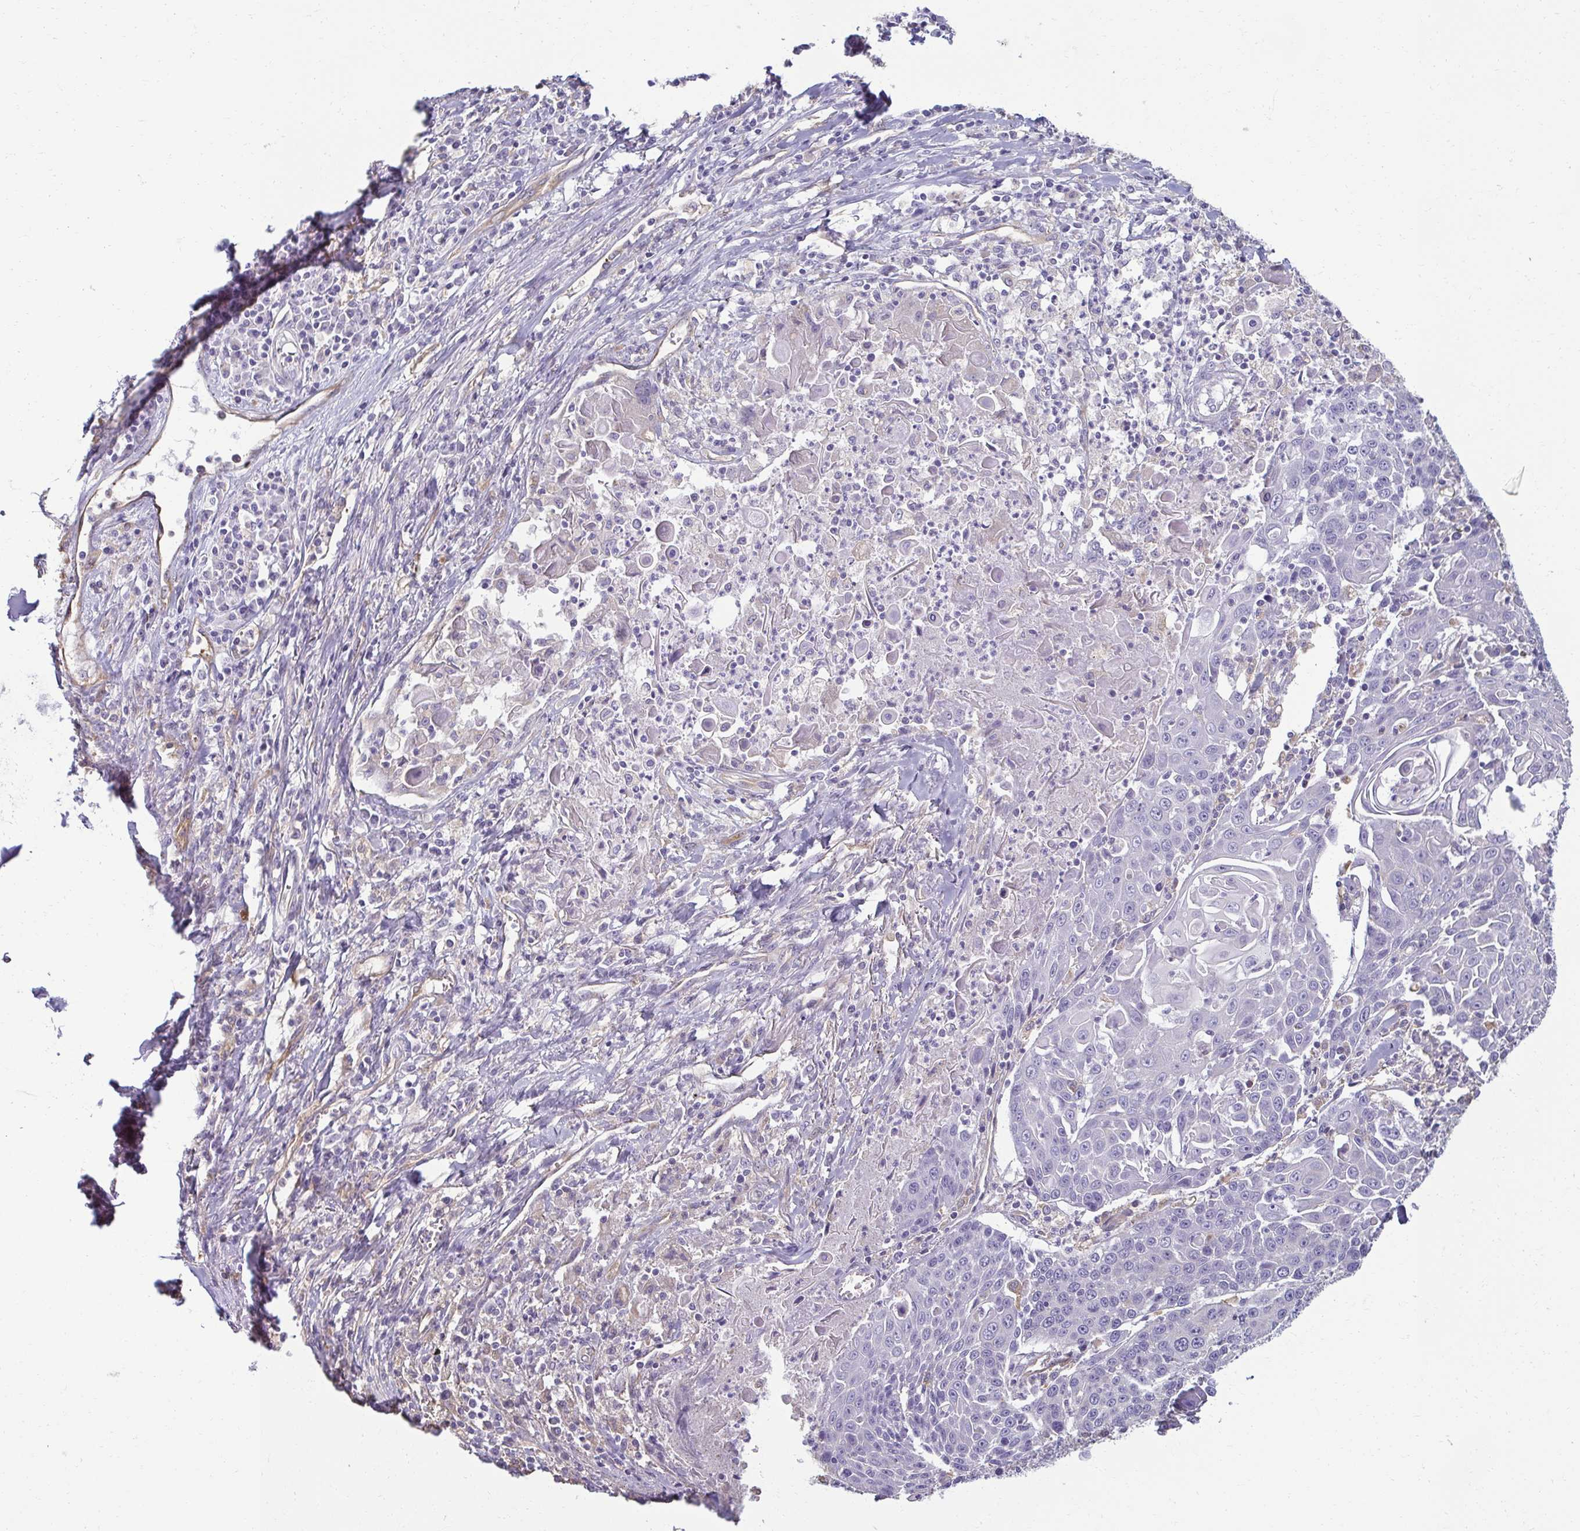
{"staining": {"intensity": "negative", "quantity": "none", "location": "none"}, "tissue": "lung cancer", "cell_type": "Tumor cells", "image_type": "cancer", "snomed": [{"axis": "morphology", "description": "Squamous cell carcinoma, NOS"}, {"axis": "morphology", "description": "Squamous cell carcinoma, metastatic, NOS"}, {"axis": "topography", "description": "Lung"}, {"axis": "topography", "description": "Pleura, NOS"}], "caption": "Immunohistochemical staining of lung cancer displays no significant staining in tumor cells.", "gene": "PDE2A", "patient": {"sex": "male", "age": 72}}